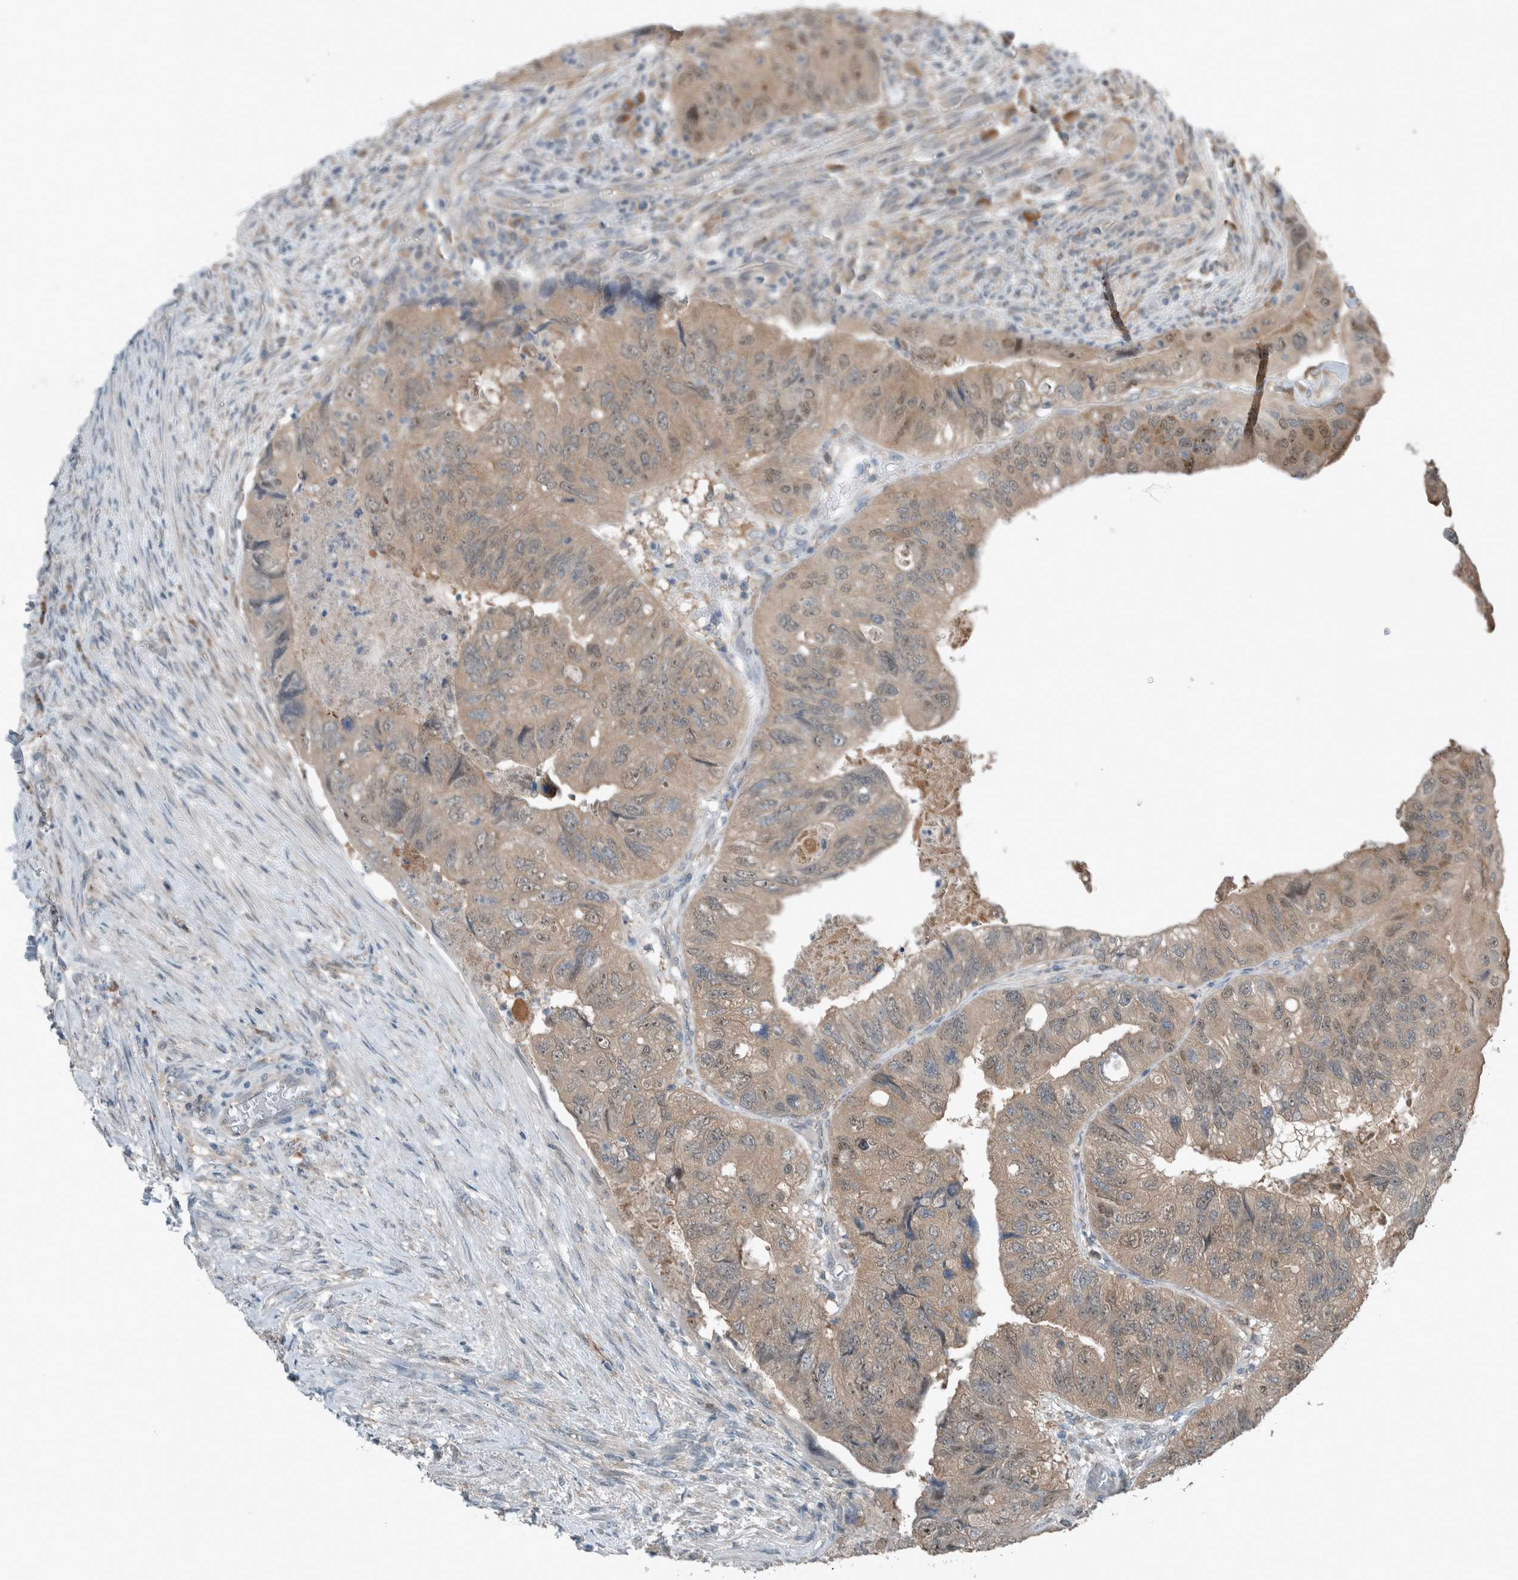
{"staining": {"intensity": "weak", "quantity": ">75%", "location": "cytoplasmic/membranous,nuclear"}, "tissue": "colorectal cancer", "cell_type": "Tumor cells", "image_type": "cancer", "snomed": [{"axis": "morphology", "description": "Adenocarcinoma, NOS"}, {"axis": "topography", "description": "Rectum"}], "caption": "Human colorectal cancer stained for a protein (brown) reveals weak cytoplasmic/membranous and nuclear positive expression in about >75% of tumor cells.", "gene": "RALGDS", "patient": {"sex": "male", "age": 63}}